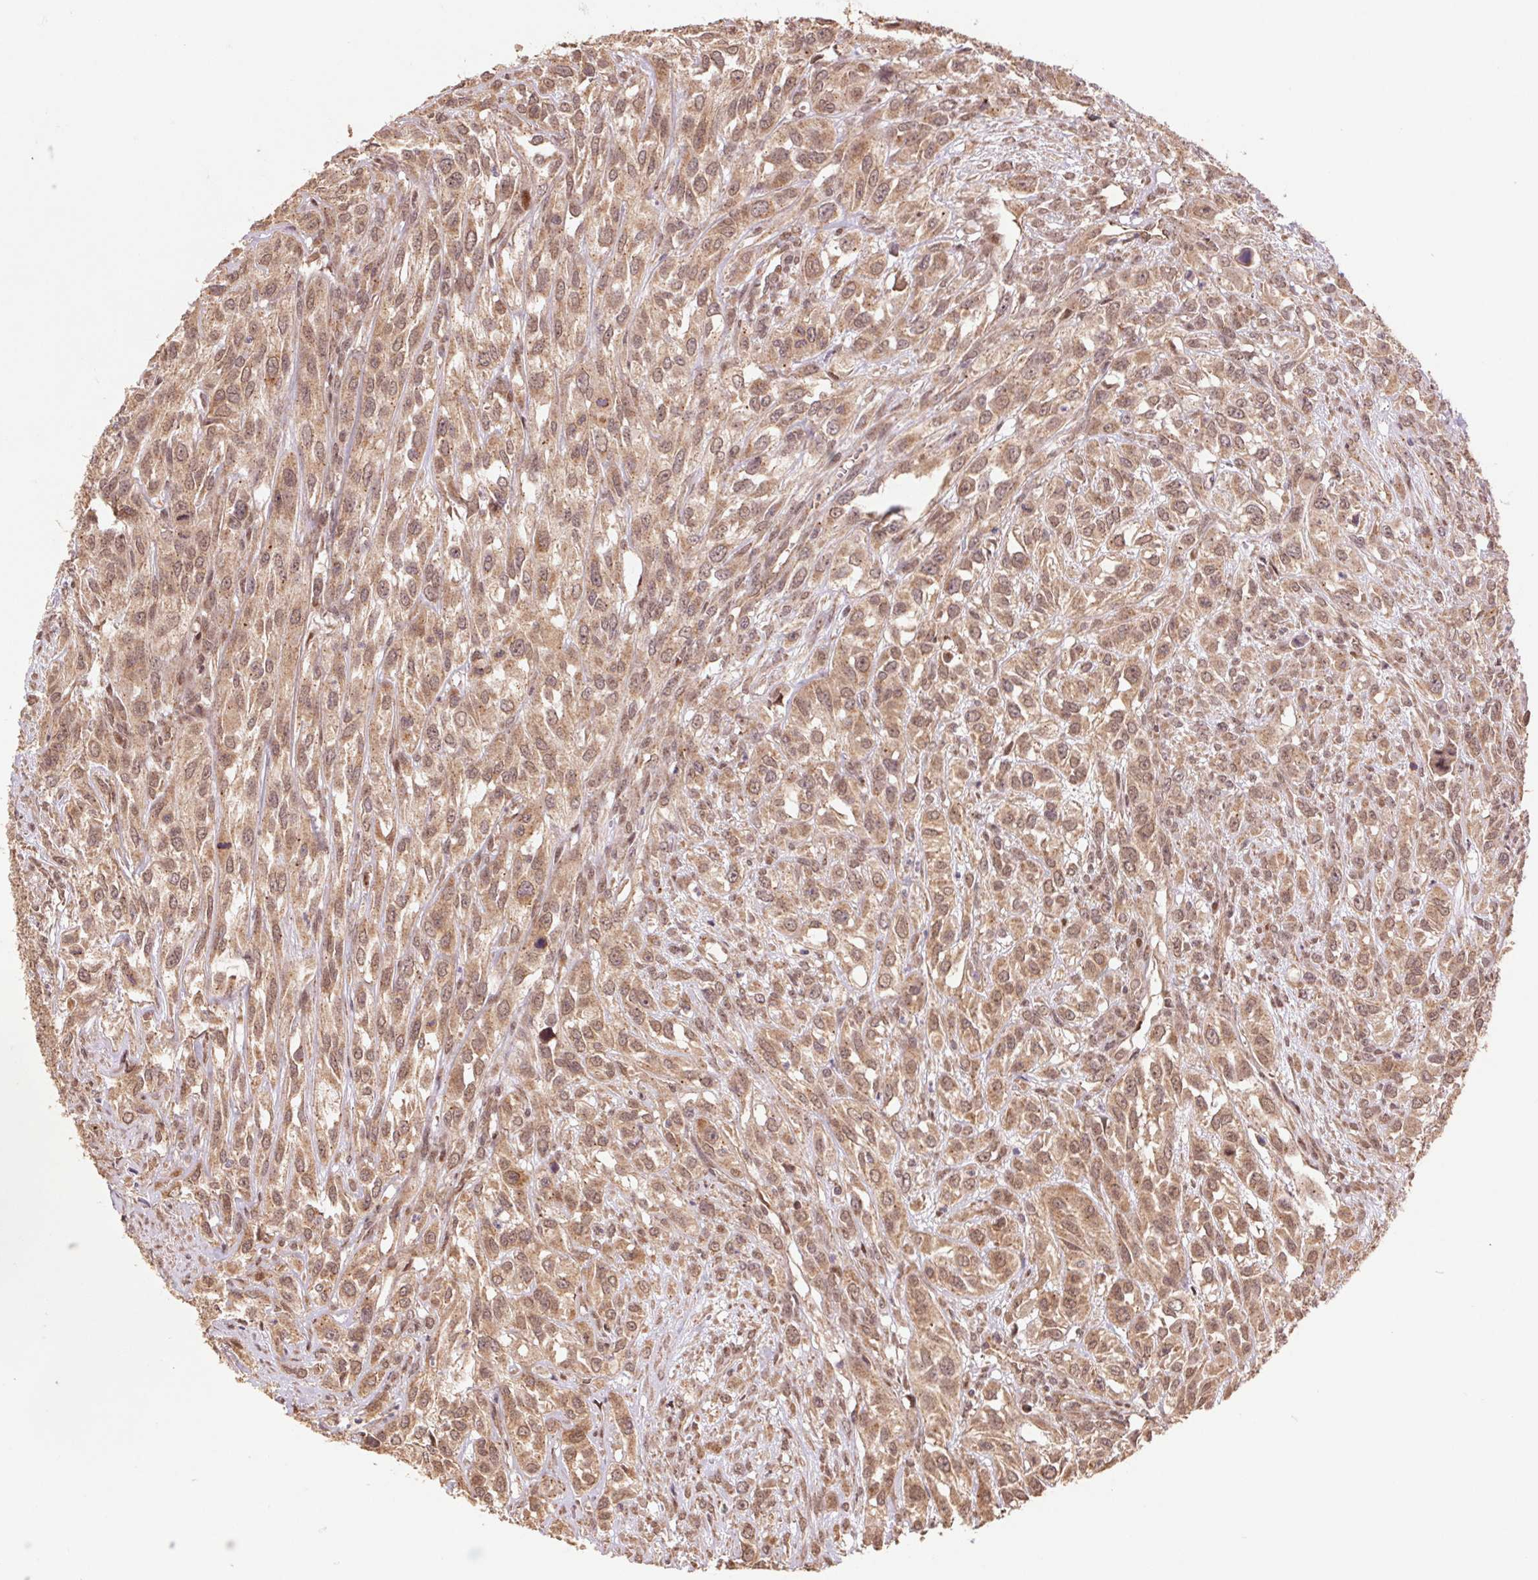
{"staining": {"intensity": "moderate", "quantity": ">75%", "location": "cytoplasmic/membranous,nuclear"}, "tissue": "urothelial cancer", "cell_type": "Tumor cells", "image_type": "cancer", "snomed": [{"axis": "morphology", "description": "Urothelial carcinoma, High grade"}, {"axis": "topography", "description": "Urinary bladder"}], "caption": "Urothelial carcinoma (high-grade) stained for a protein (brown) displays moderate cytoplasmic/membranous and nuclear positive expression in approximately >75% of tumor cells.", "gene": "PDHA1", "patient": {"sex": "male", "age": 67}}